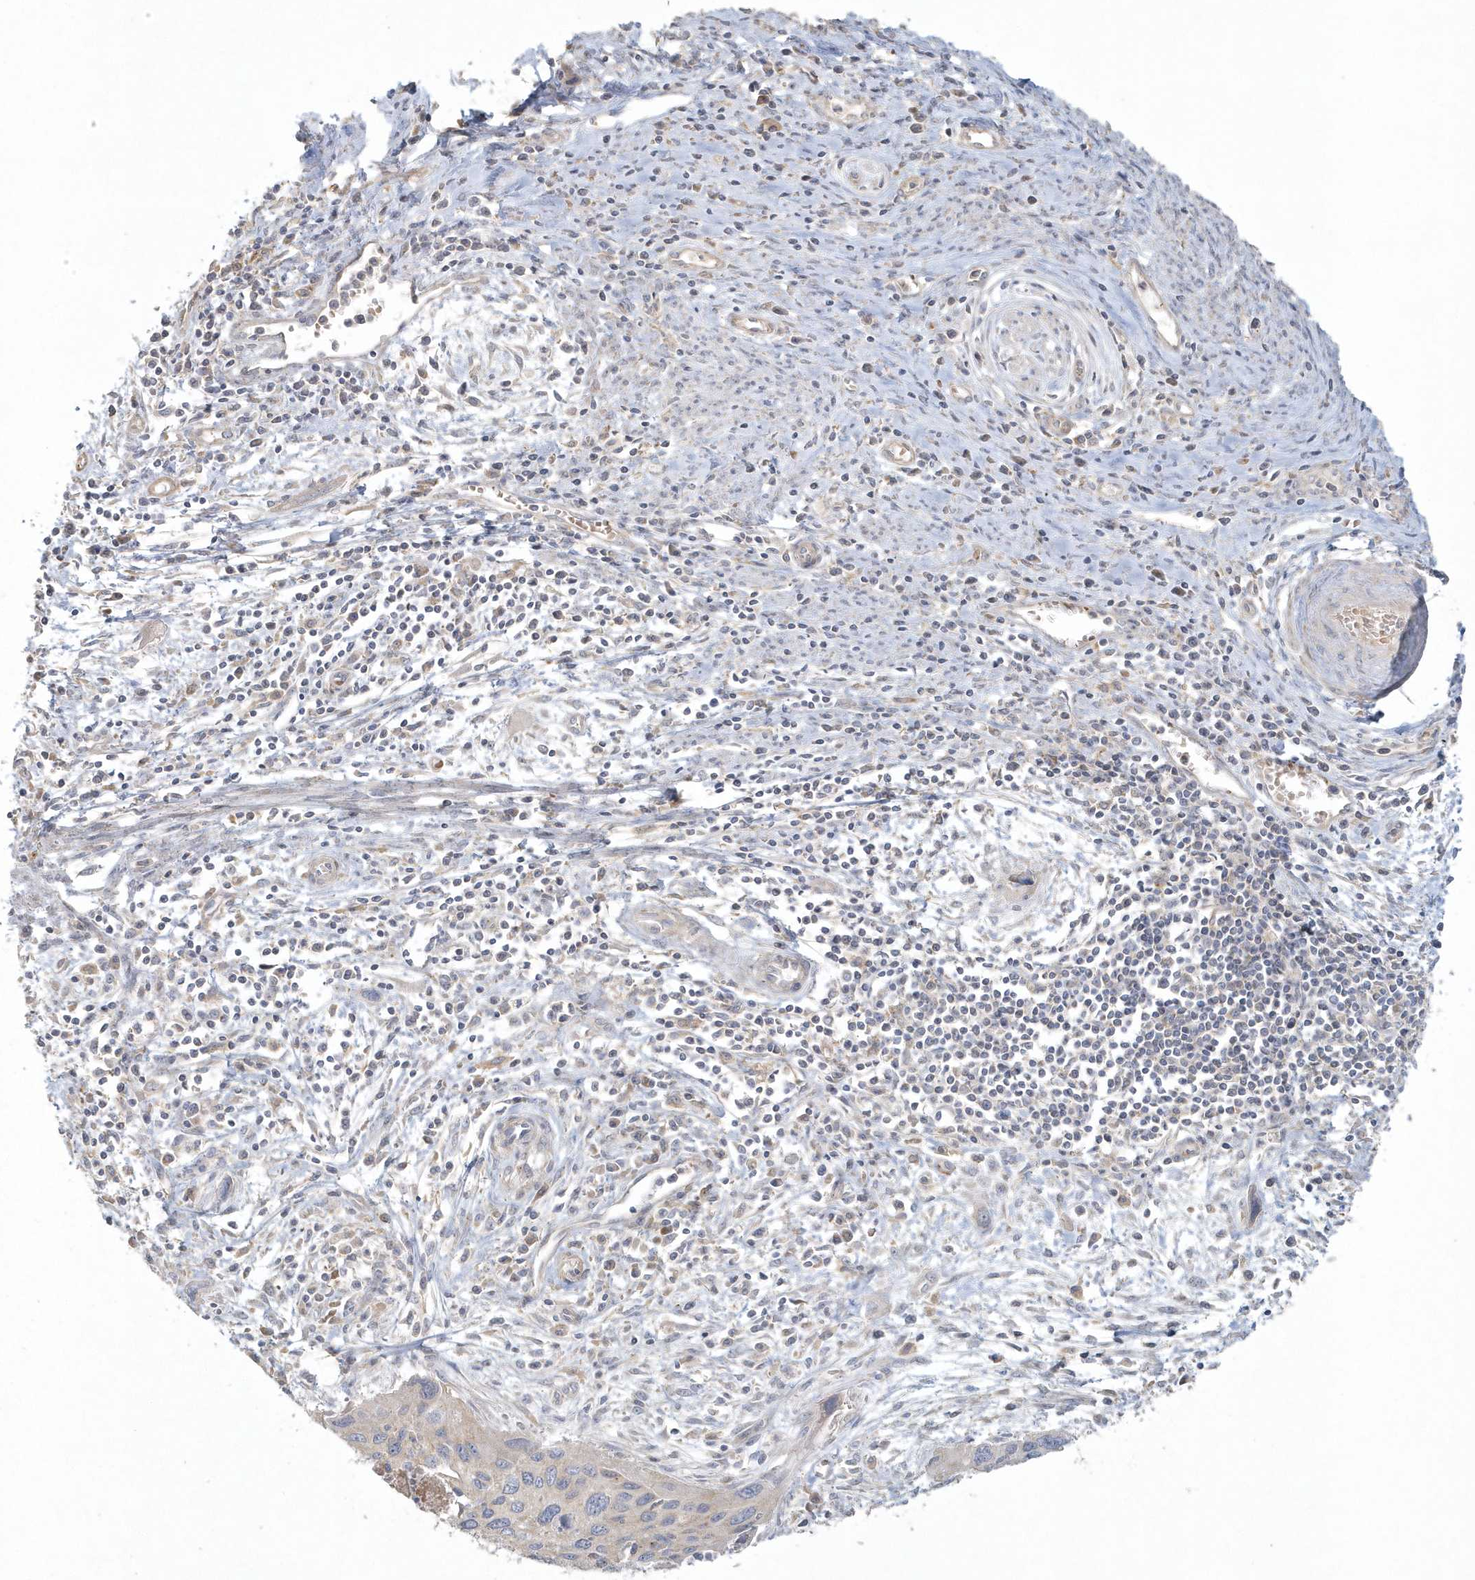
{"staining": {"intensity": "negative", "quantity": "none", "location": "none"}, "tissue": "cervical cancer", "cell_type": "Tumor cells", "image_type": "cancer", "snomed": [{"axis": "morphology", "description": "Squamous cell carcinoma, NOS"}, {"axis": "topography", "description": "Cervix"}], "caption": "Immunohistochemistry of human cervical squamous cell carcinoma reveals no staining in tumor cells.", "gene": "BLTP3A", "patient": {"sex": "female", "age": 55}}